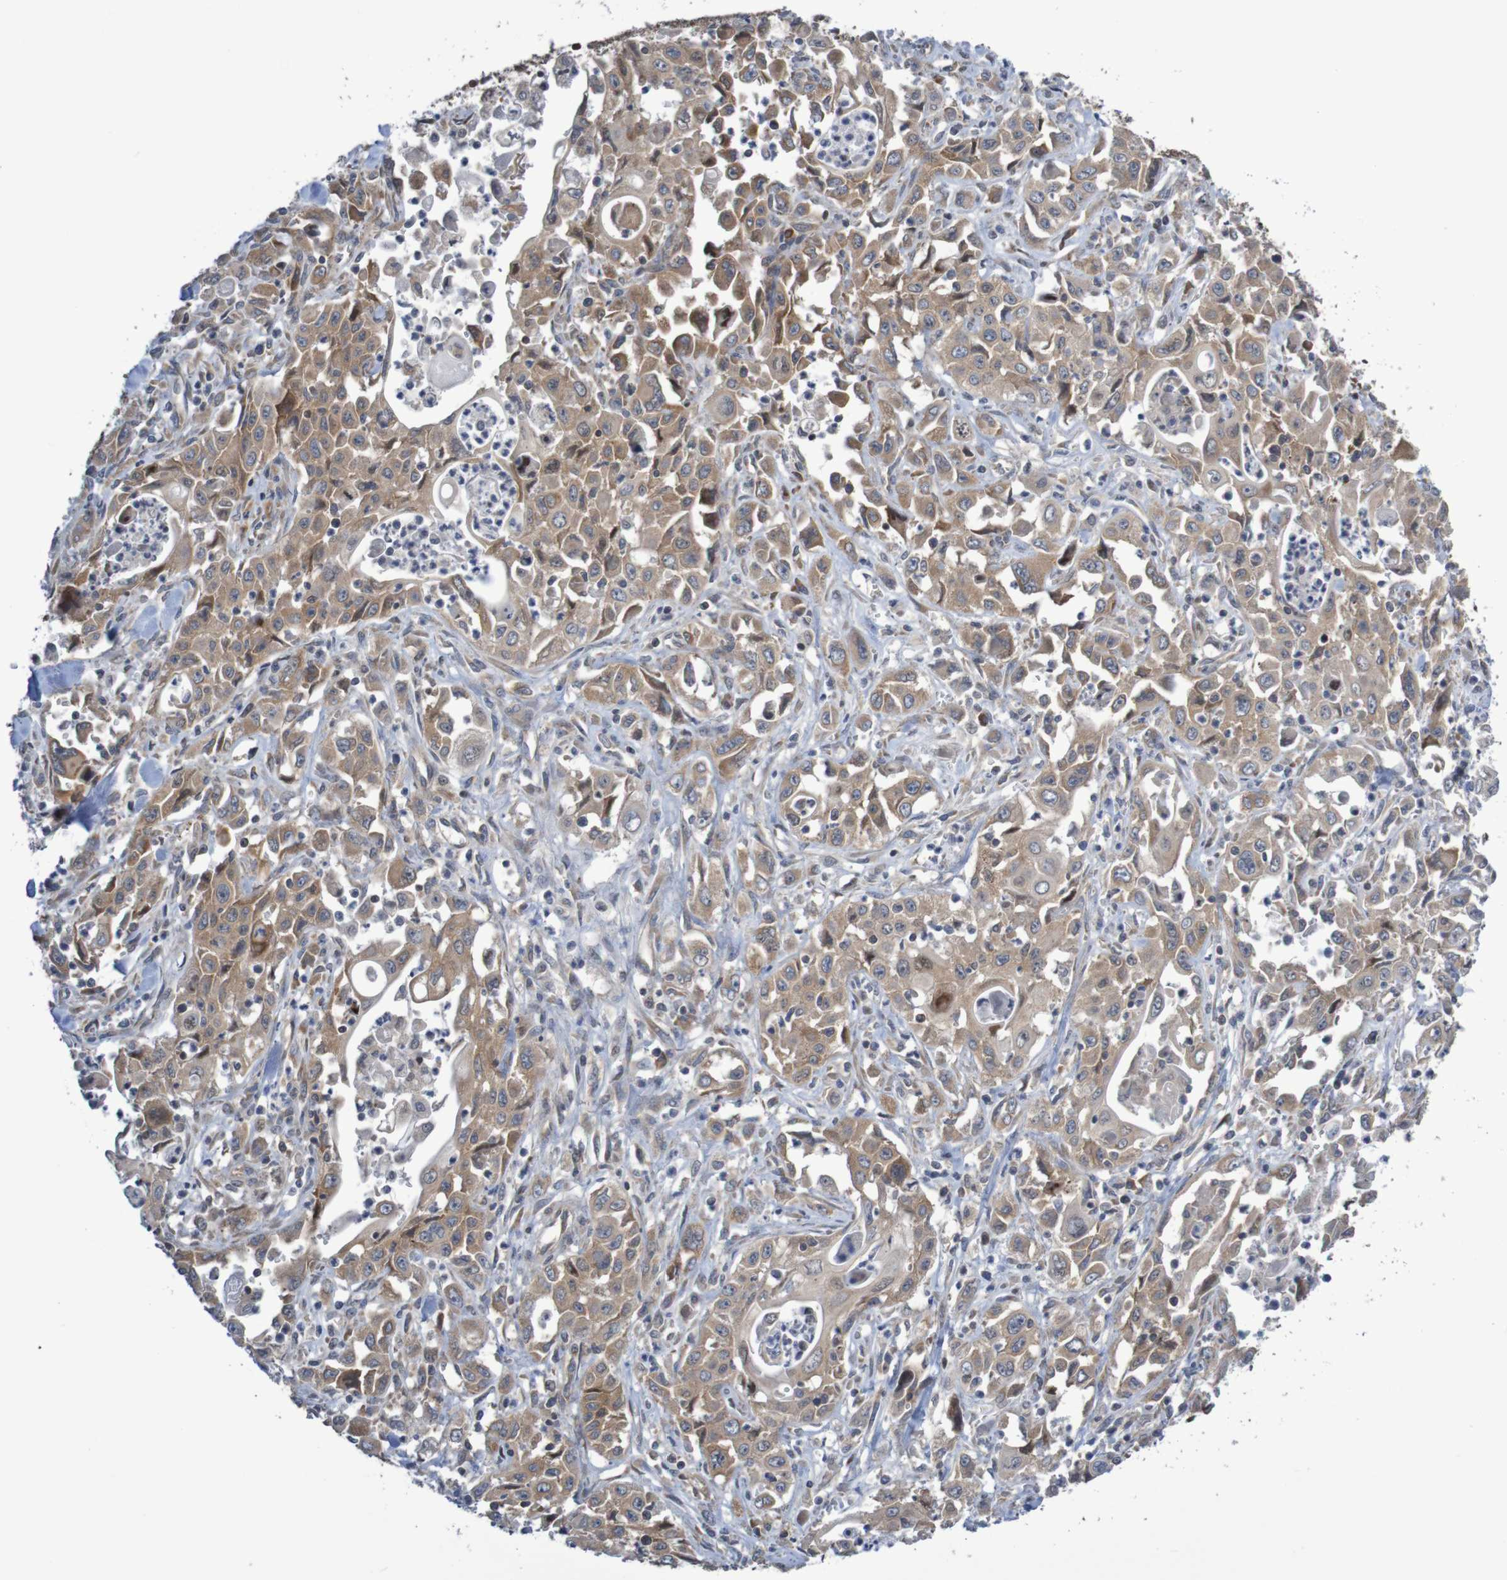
{"staining": {"intensity": "moderate", "quantity": ">75%", "location": "cytoplasmic/membranous"}, "tissue": "pancreatic cancer", "cell_type": "Tumor cells", "image_type": "cancer", "snomed": [{"axis": "morphology", "description": "Adenocarcinoma, NOS"}, {"axis": "topography", "description": "Pancreas"}], "caption": "IHC (DAB) staining of human pancreatic cancer (adenocarcinoma) displays moderate cytoplasmic/membranous protein expression in about >75% of tumor cells. The protein is stained brown, and the nuclei are stained in blue (DAB IHC with brightfield microscopy, high magnification).", "gene": "LRRC47", "patient": {"sex": "male", "age": 70}}